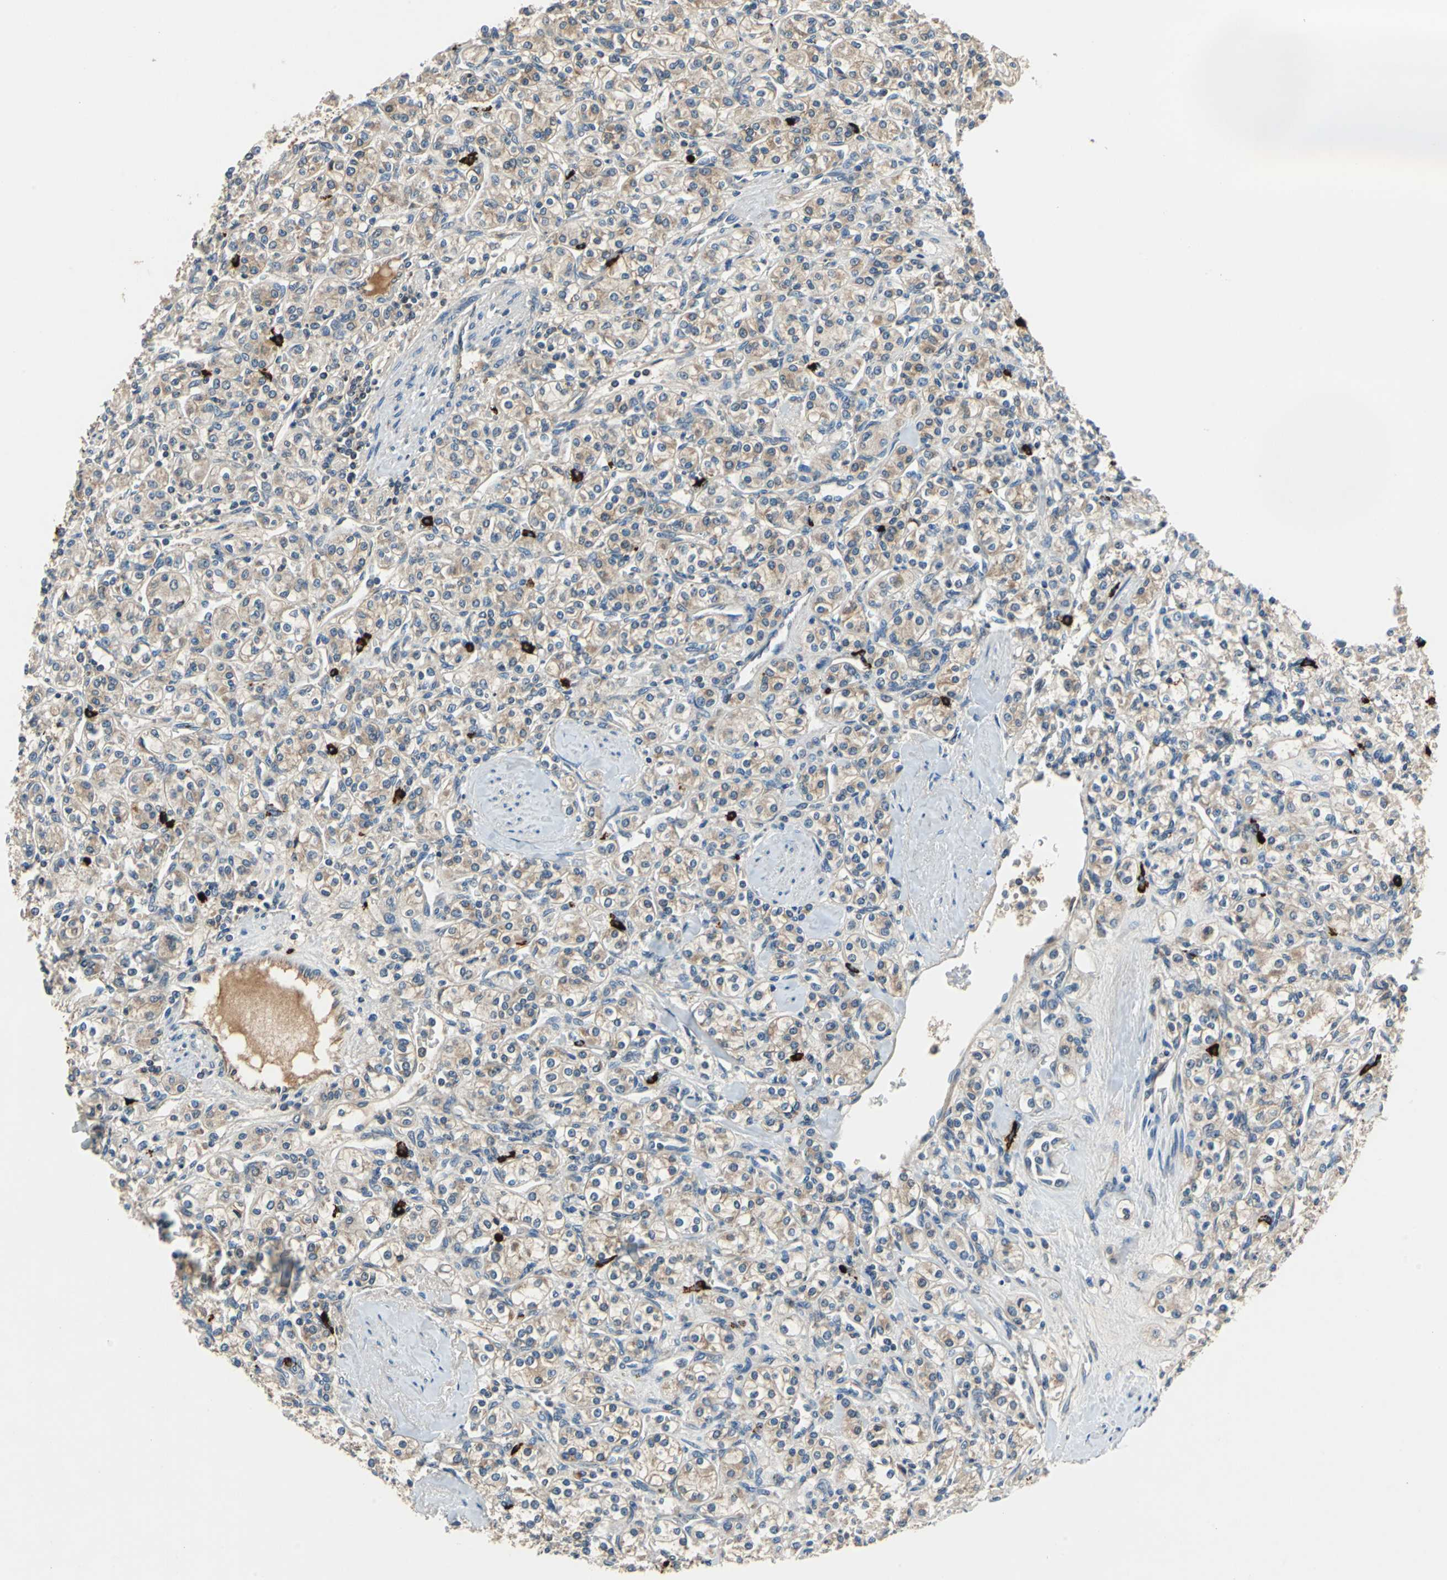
{"staining": {"intensity": "weak", "quantity": ">75%", "location": "cytoplasmic/membranous"}, "tissue": "renal cancer", "cell_type": "Tumor cells", "image_type": "cancer", "snomed": [{"axis": "morphology", "description": "Adenocarcinoma, NOS"}, {"axis": "topography", "description": "Kidney"}], "caption": "This photomicrograph displays immunohistochemistry staining of renal cancer (adenocarcinoma), with low weak cytoplasmic/membranous expression in approximately >75% of tumor cells.", "gene": "SLC19A2", "patient": {"sex": "male", "age": 77}}